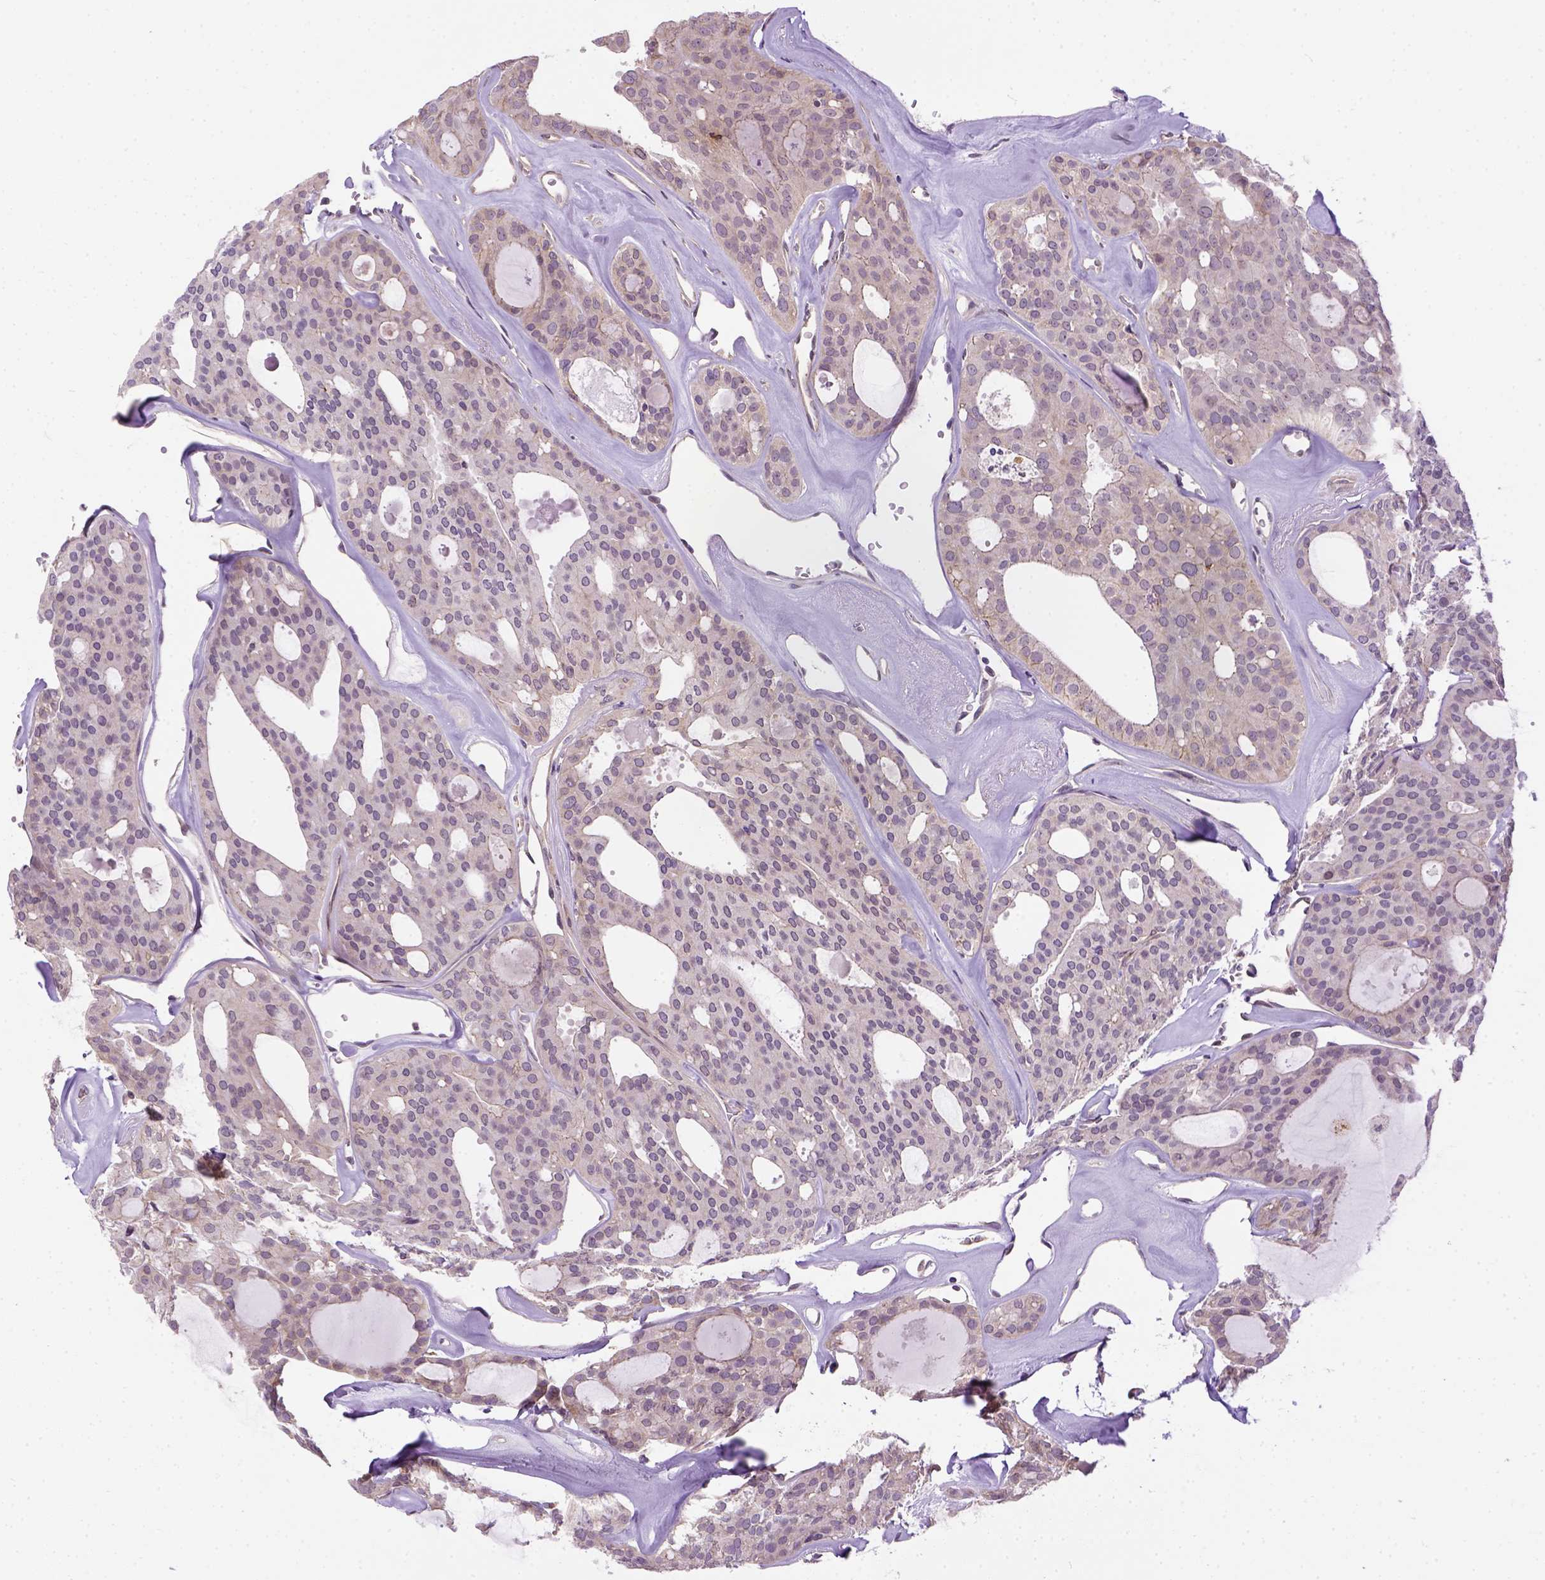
{"staining": {"intensity": "weak", "quantity": "25%-75%", "location": "cytoplasmic/membranous"}, "tissue": "thyroid cancer", "cell_type": "Tumor cells", "image_type": "cancer", "snomed": [{"axis": "morphology", "description": "Follicular adenoma carcinoma, NOS"}, {"axis": "topography", "description": "Thyroid gland"}], "caption": "This photomicrograph demonstrates immunohistochemistry staining of follicular adenoma carcinoma (thyroid), with low weak cytoplasmic/membranous positivity in approximately 25%-75% of tumor cells.", "gene": "KAZN", "patient": {"sex": "male", "age": 75}}